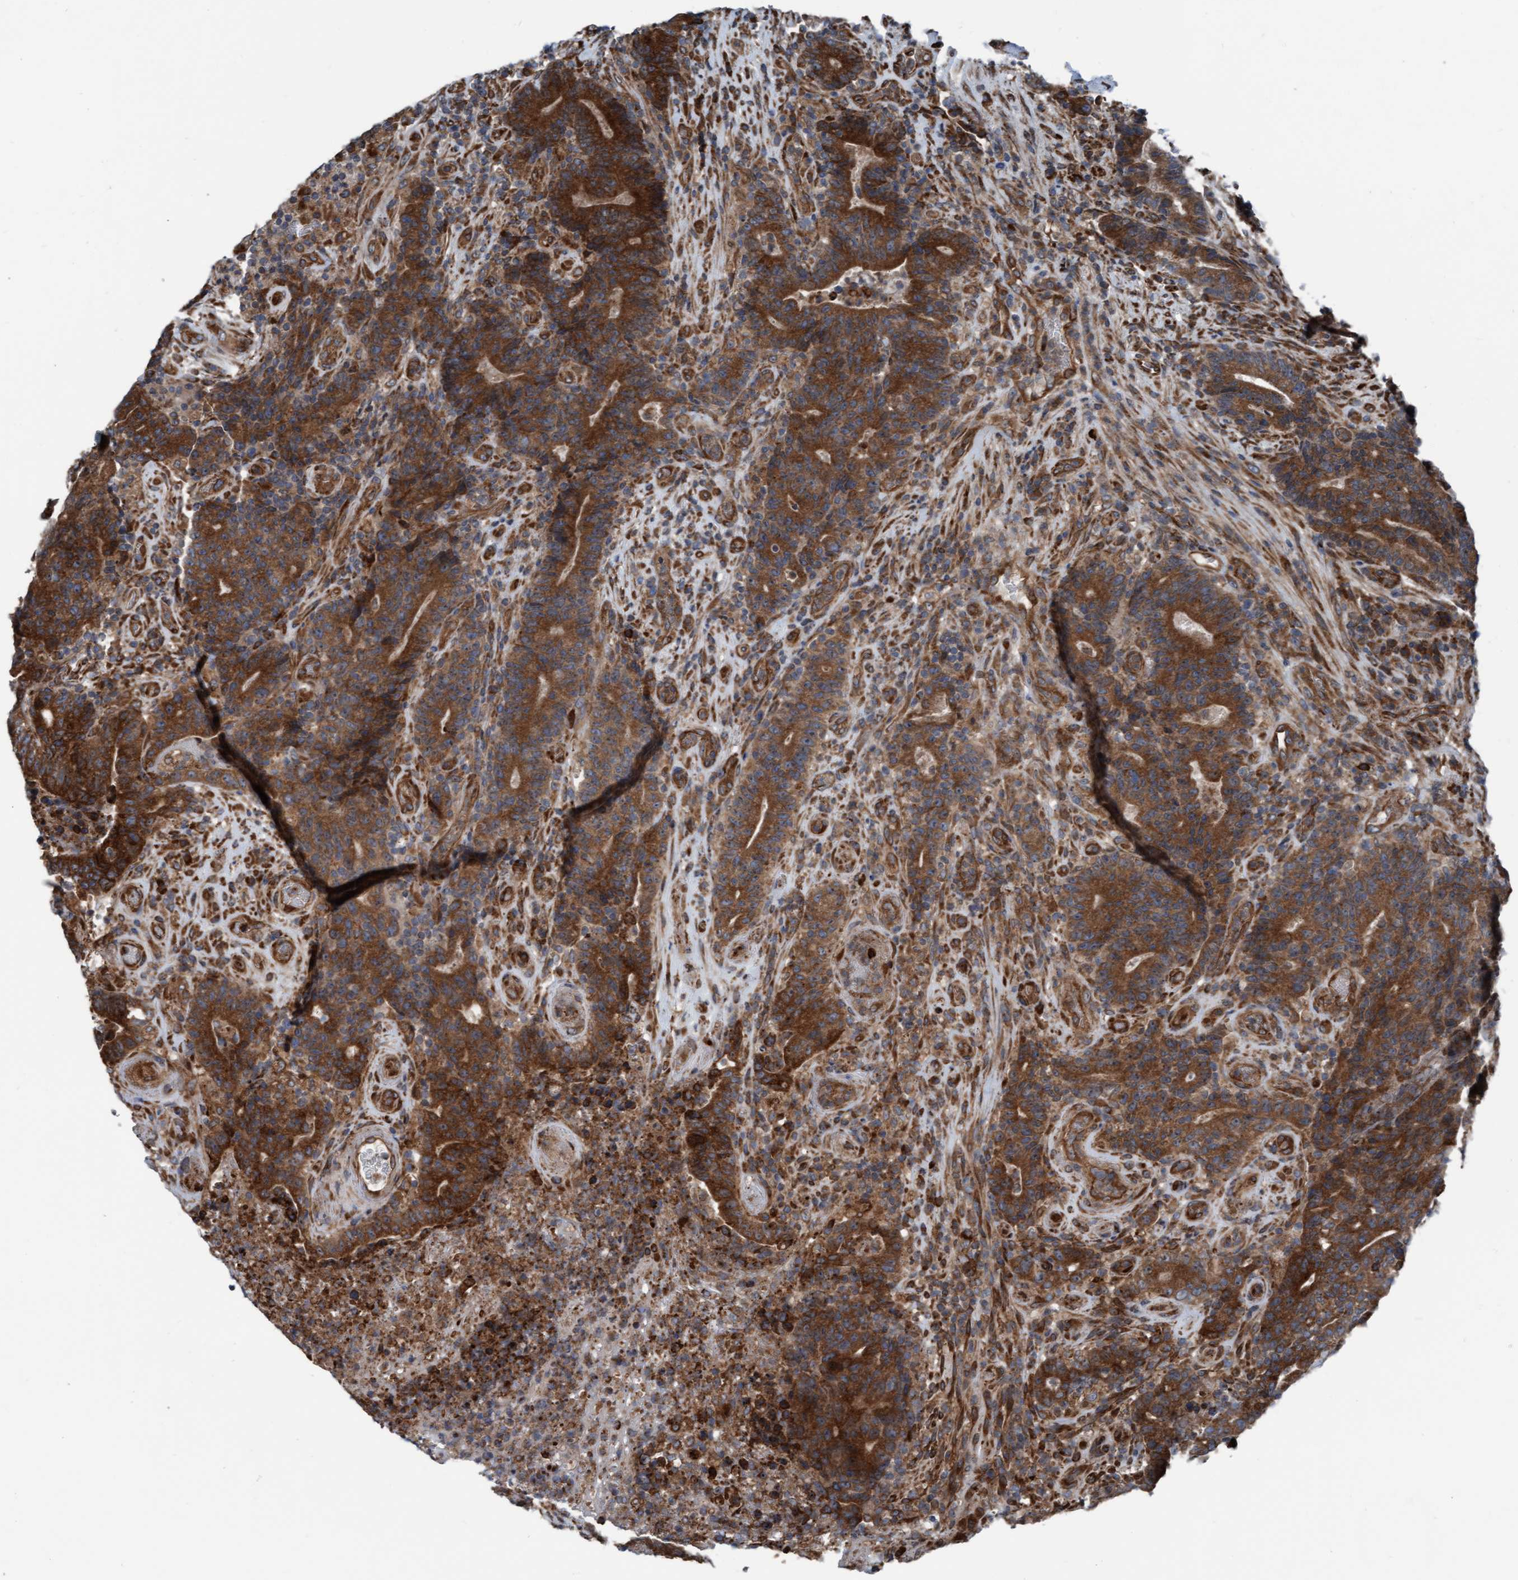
{"staining": {"intensity": "strong", "quantity": ">75%", "location": "cytoplasmic/membranous"}, "tissue": "colorectal cancer", "cell_type": "Tumor cells", "image_type": "cancer", "snomed": [{"axis": "morphology", "description": "Normal tissue, NOS"}, {"axis": "morphology", "description": "Adenocarcinoma, NOS"}, {"axis": "topography", "description": "Colon"}], "caption": "Protein expression analysis of human colorectal adenocarcinoma reveals strong cytoplasmic/membranous positivity in approximately >75% of tumor cells. The staining was performed using DAB to visualize the protein expression in brown, while the nuclei were stained in blue with hematoxylin (Magnification: 20x).", "gene": "RAP1GAP2", "patient": {"sex": "female", "age": 75}}